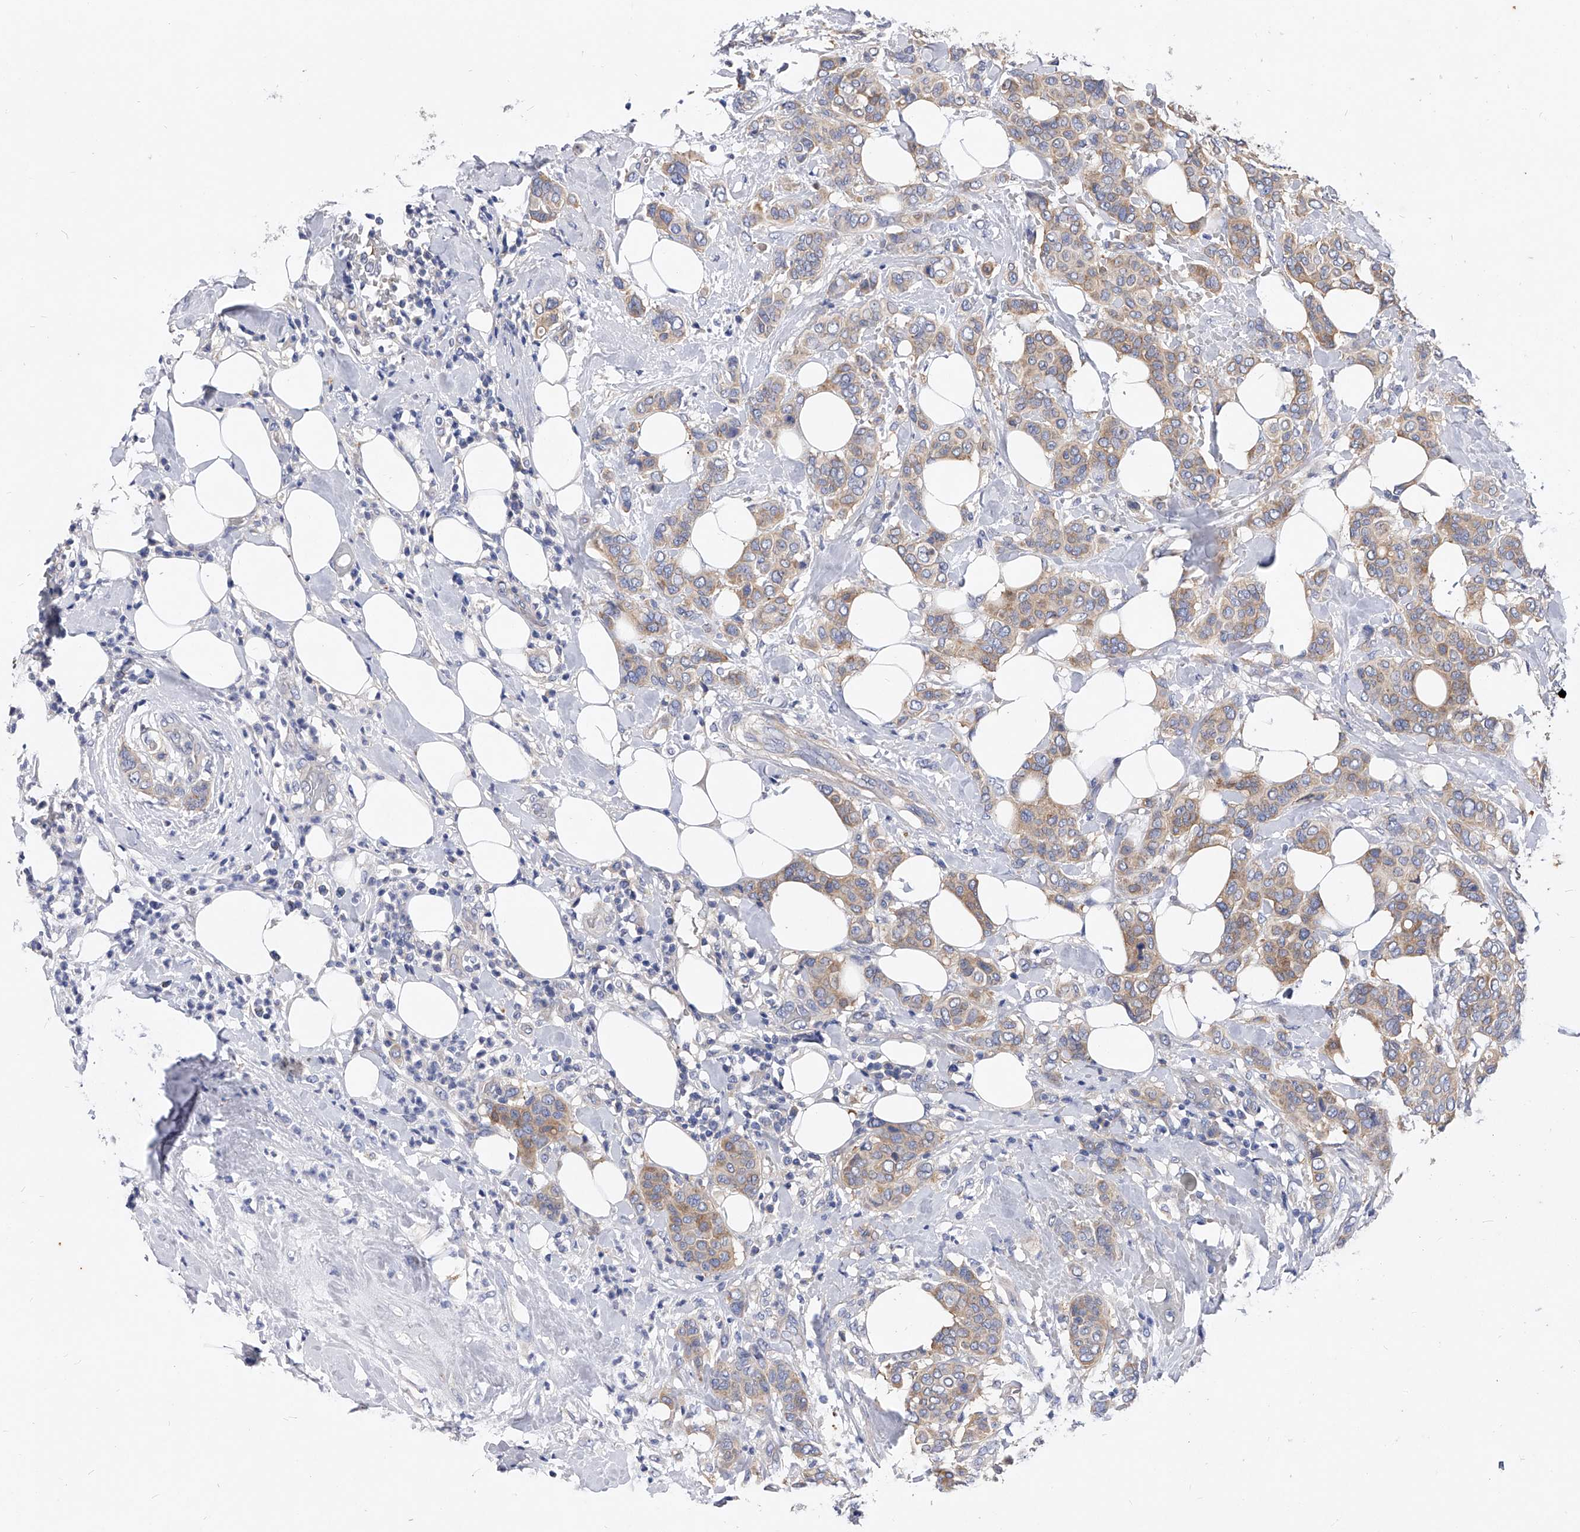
{"staining": {"intensity": "weak", "quantity": ">75%", "location": "cytoplasmic/membranous"}, "tissue": "breast cancer", "cell_type": "Tumor cells", "image_type": "cancer", "snomed": [{"axis": "morphology", "description": "Lobular carcinoma"}, {"axis": "topography", "description": "Breast"}], "caption": "A brown stain shows weak cytoplasmic/membranous staining of a protein in breast cancer tumor cells.", "gene": "PPP5C", "patient": {"sex": "female", "age": 51}}